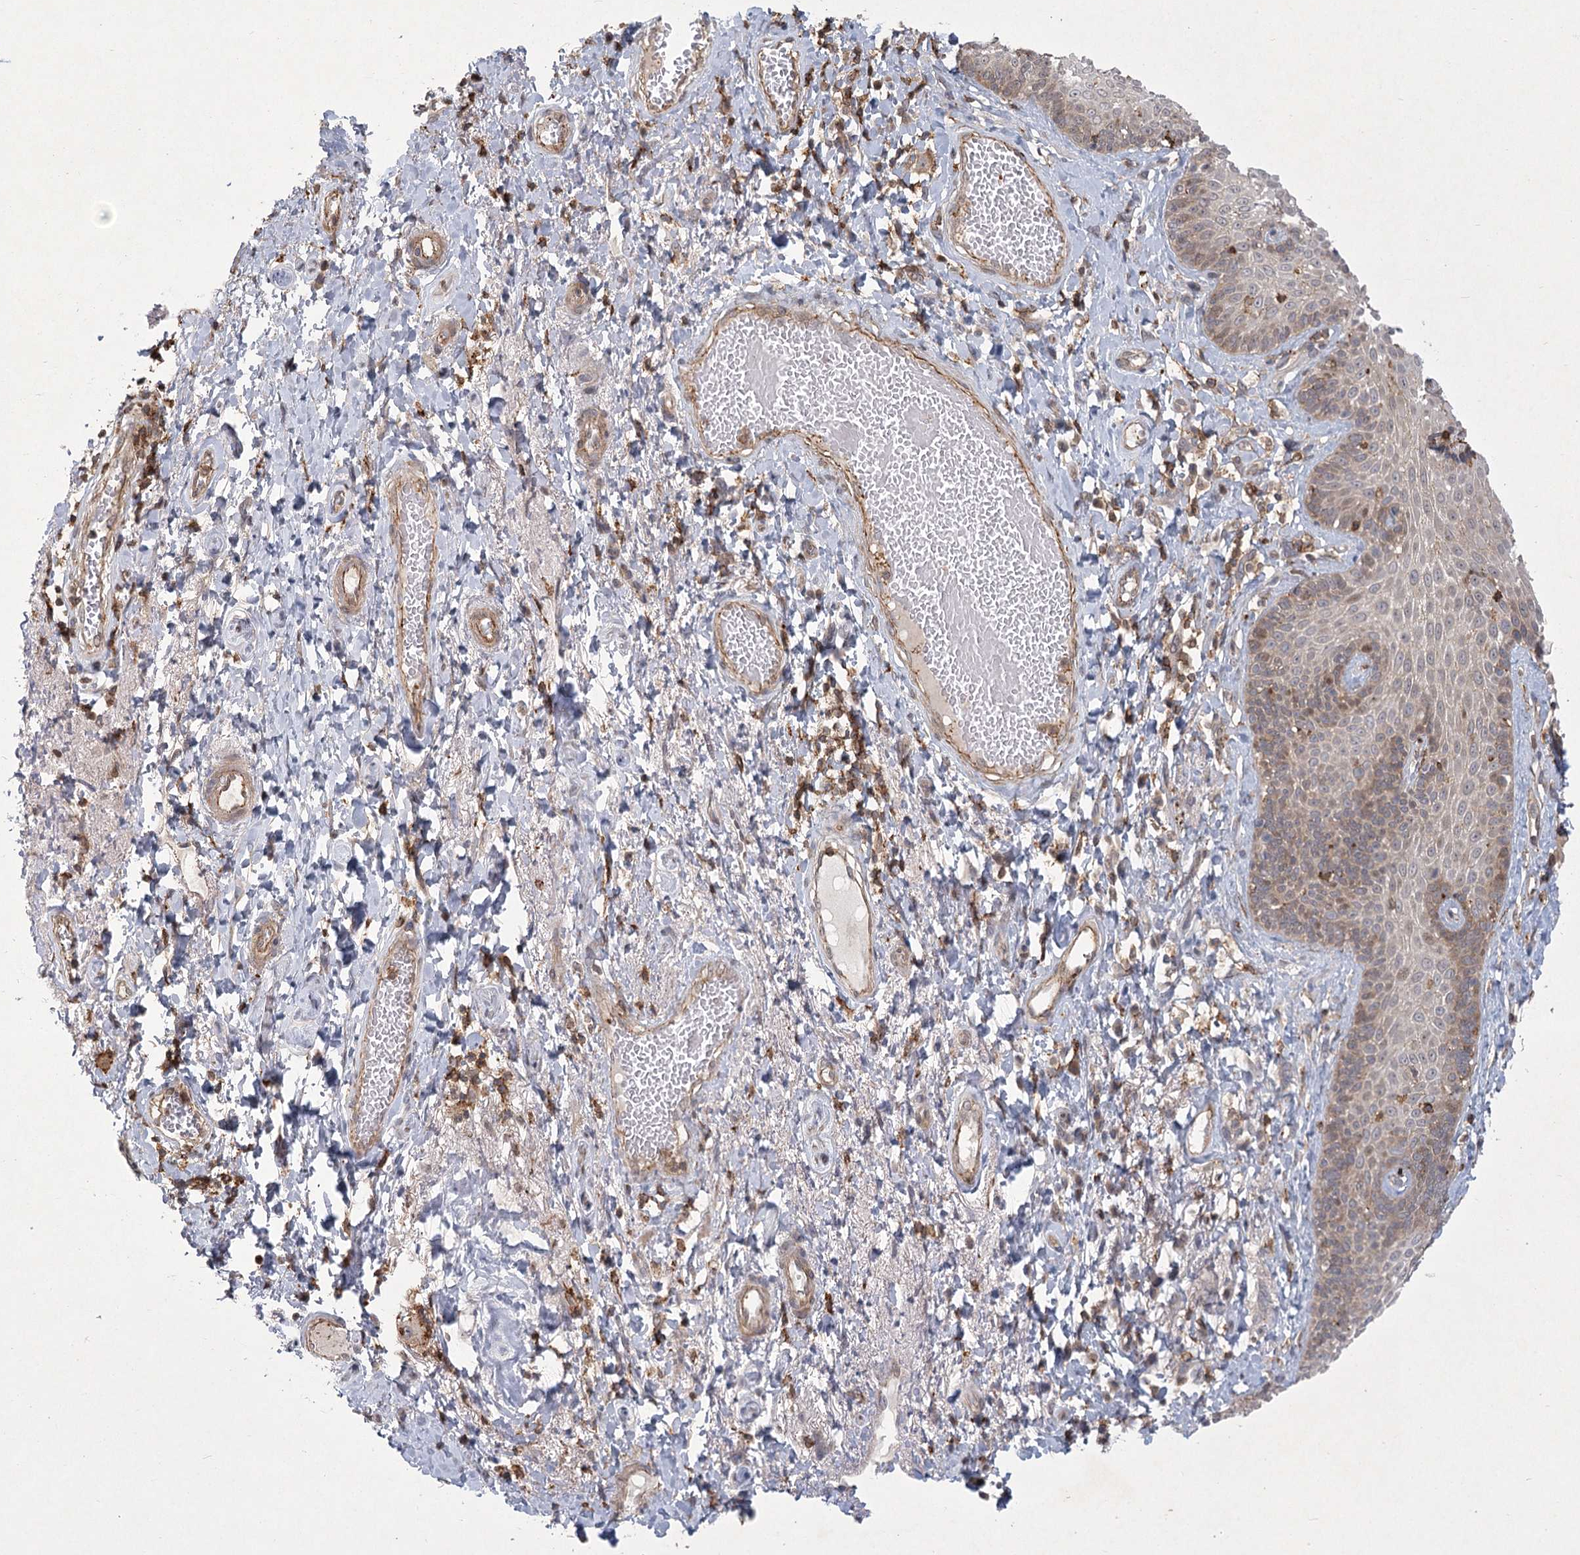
{"staining": {"intensity": "moderate", "quantity": "<25%", "location": "cytoplasmic/membranous,nuclear"}, "tissue": "skin", "cell_type": "Epidermal cells", "image_type": "normal", "snomed": [{"axis": "morphology", "description": "Normal tissue, NOS"}, {"axis": "topography", "description": "Anal"}], "caption": "The histopathology image shows a brown stain indicating the presence of a protein in the cytoplasmic/membranous,nuclear of epidermal cells in skin. The staining was performed using DAB (3,3'-diaminobenzidine), with brown indicating positive protein expression. Nuclei are stained blue with hematoxylin.", "gene": "MEPE", "patient": {"sex": "male", "age": 69}}